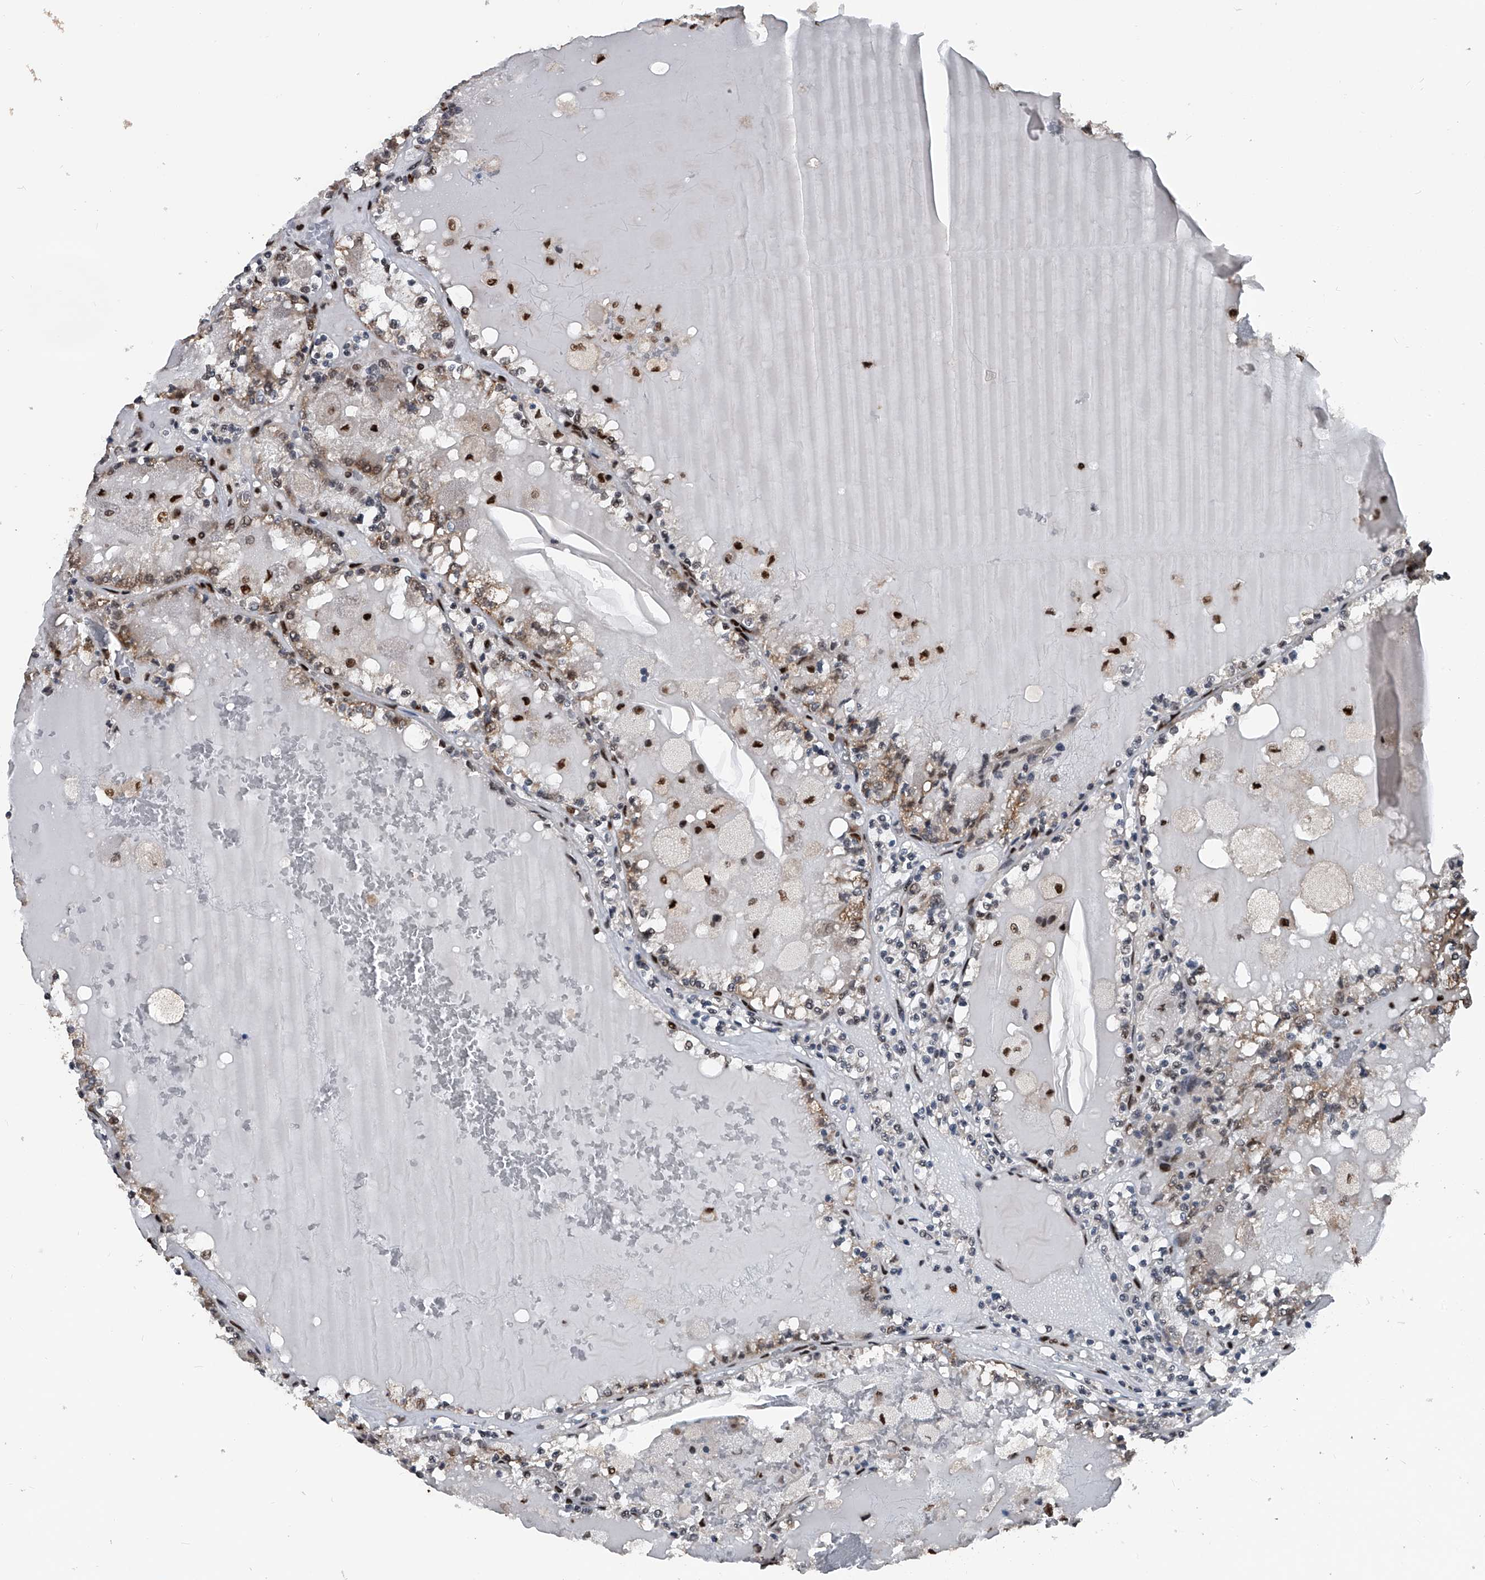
{"staining": {"intensity": "weak", "quantity": "25%-75%", "location": "cytoplasmic/membranous,nuclear"}, "tissue": "renal cancer", "cell_type": "Tumor cells", "image_type": "cancer", "snomed": [{"axis": "morphology", "description": "Adenocarcinoma, NOS"}, {"axis": "topography", "description": "Kidney"}], "caption": "Renal adenocarcinoma stained for a protein (brown) demonstrates weak cytoplasmic/membranous and nuclear positive expression in about 25%-75% of tumor cells.", "gene": "FKBP5", "patient": {"sex": "female", "age": 56}}